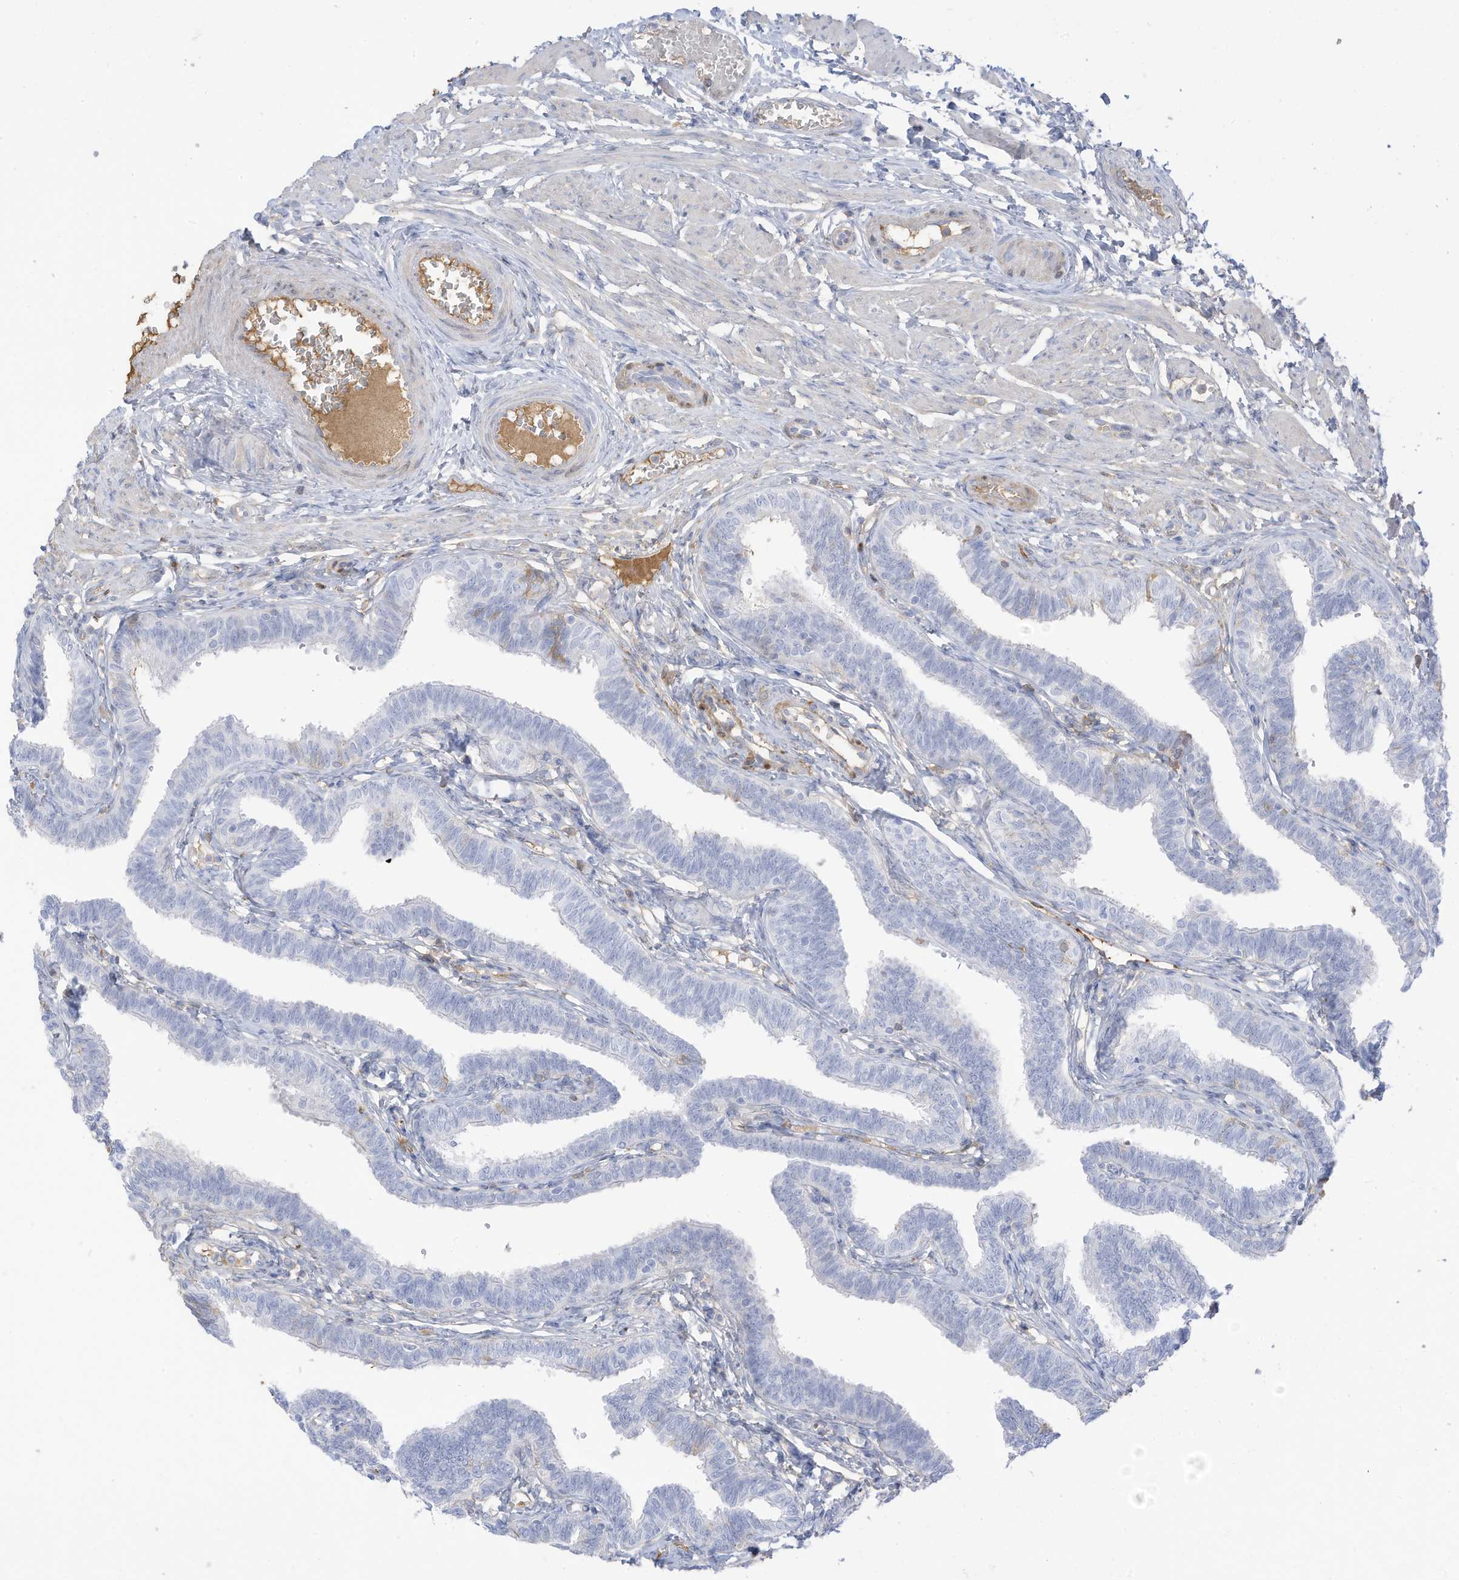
{"staining": {"intensity": "negative", "quantity": "none", "location": "none"}, "tissue": "fallopian tube", "cell_type": "Glandular cells", "image_type": "normal", "snomed": [{"axis": "morphology", "description": "Normal tissue, NOS"}, {"axis": "topography", "description": "Fallopian tube"}, {"axis": "topography", "description": "Ovary"}], "caption": "This is an IHC micrograph of unremarkable fallopian tube. There is no expression in glandular cells.", "gene": "HSD17B13", "patient": {"sex": "female", "age": 23}}